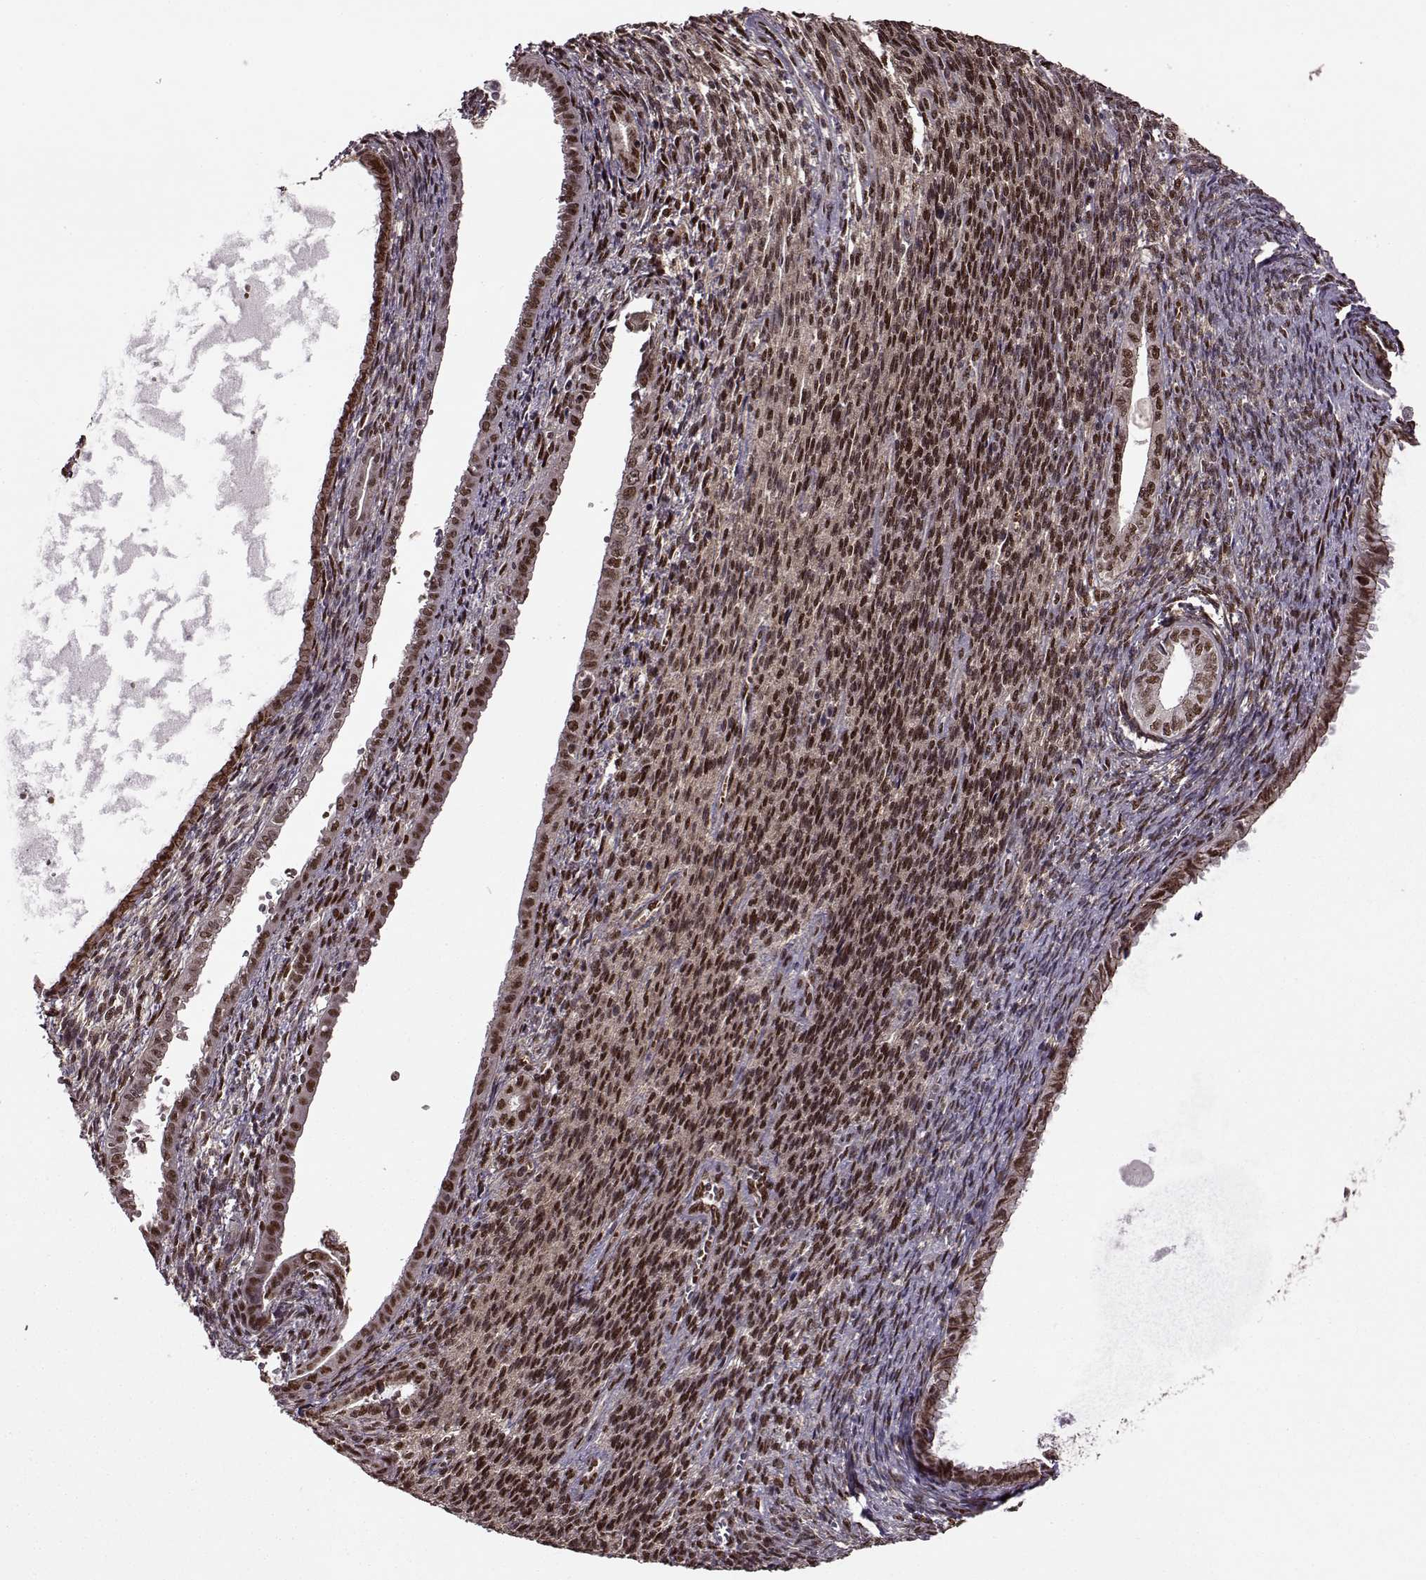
{"staining": {"intensity": "moderate", "quantity": ">75%", "location": "nuclear"}, "tissue": "endometrial cancer", "cell_type": "Tumor cells", "image_type": "cancer", "snomed": [{"axis": "morphology", "description": "Adenocarcinoma, NOS"}, {"axis": "topography", "description": "Endometrium"}], "caption": "Endometrial adenocarcinoma stained with DAB immunohistochemistry (IHC) demonstrates medium levels of moderate nuclear expression in approximately >75% of tumor cells. The staining was performed using DAB (3,3'-diaminobenzidine), with brown indicating positive protein expression. Nuclei are stained blue with hematoxylin.", "gene": "FTO", "patient": {"sex": "female", "age": 86}}